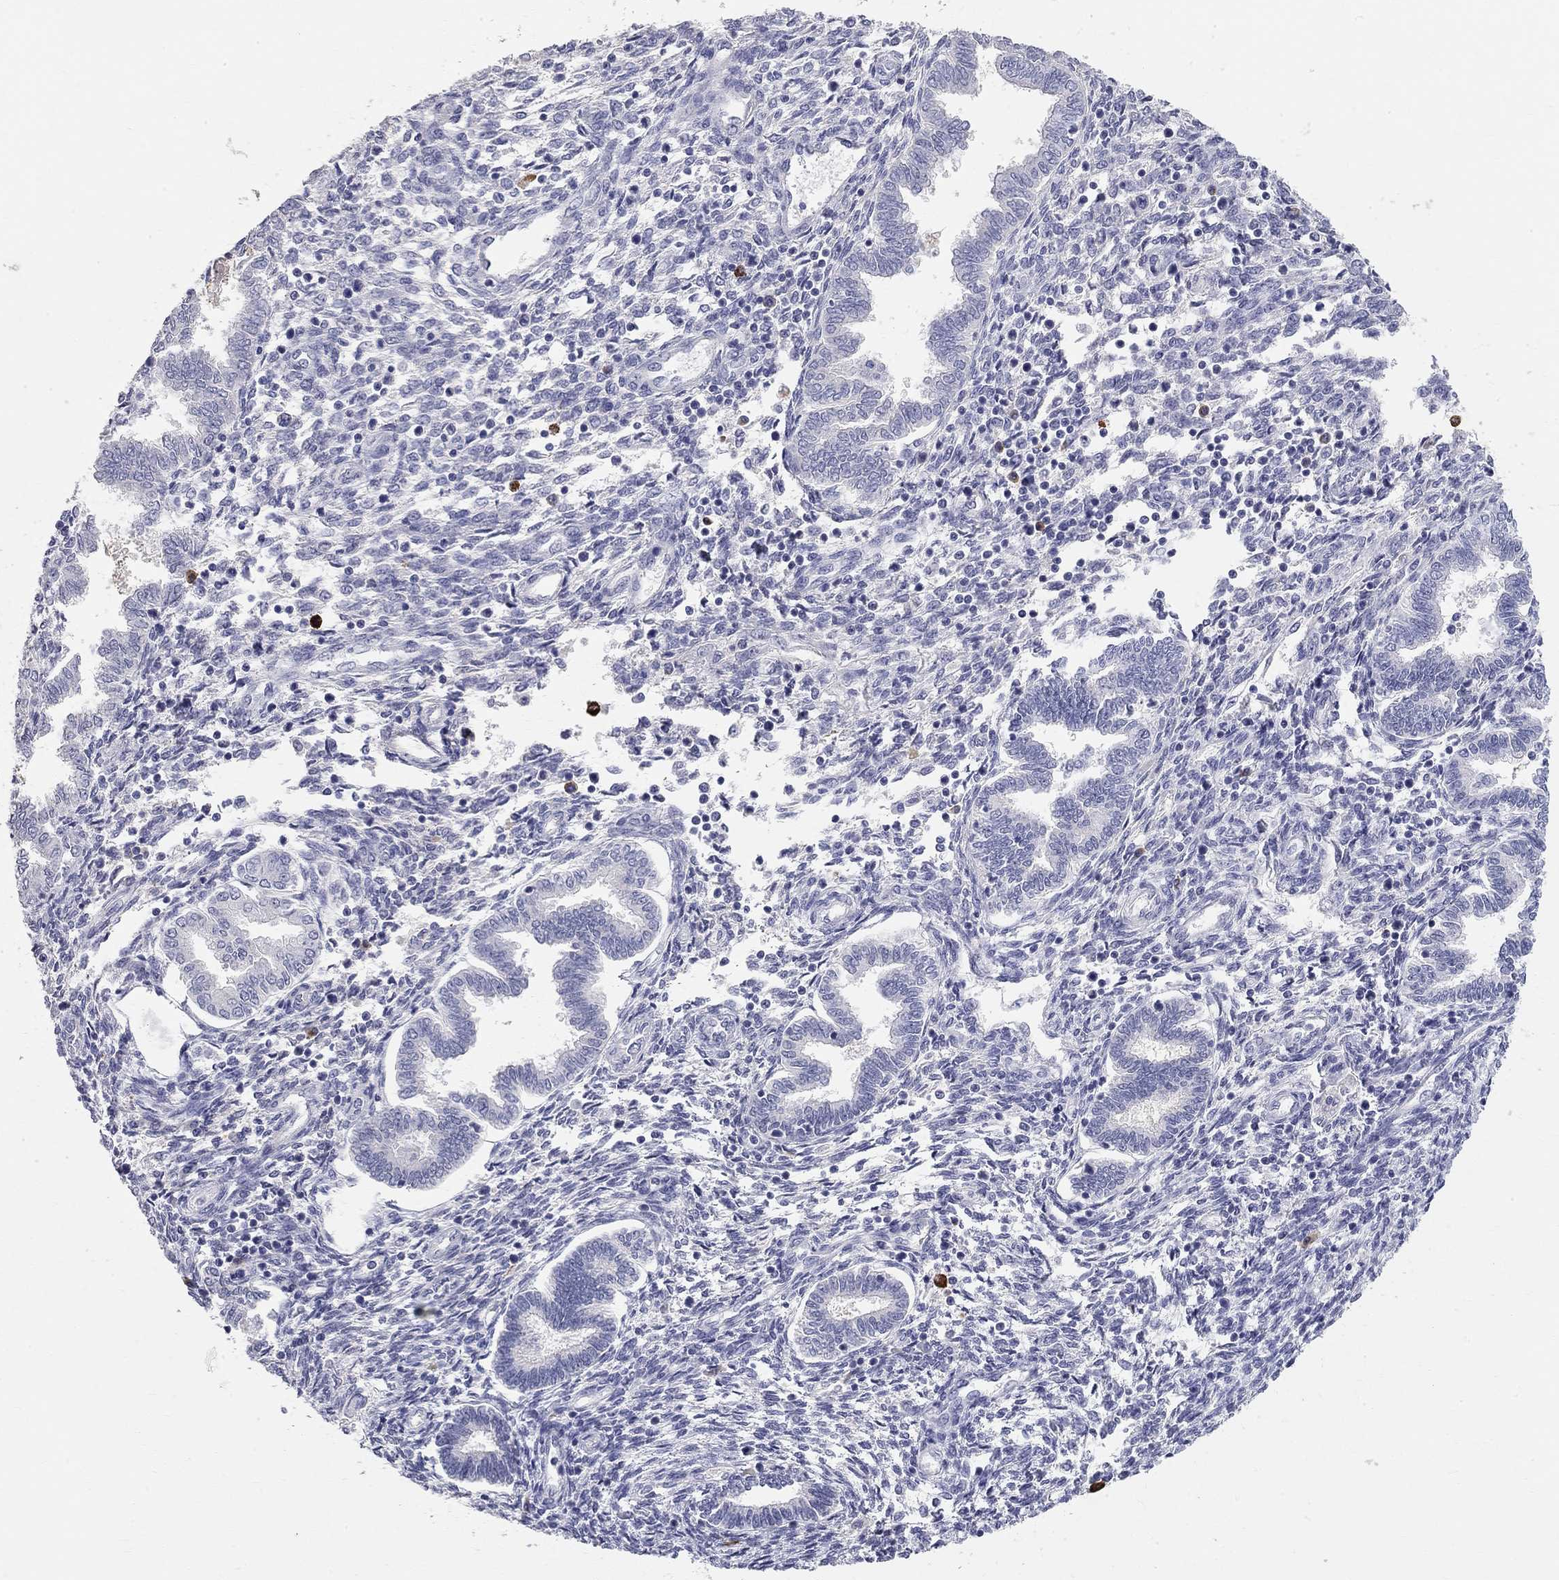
{"staining": {"intensity": "negative", "quantity": "none", "location": "none"}, "tissue": "endometrium", "cell_type": "Cells in endometrial stroma", "image_type": "normal", "snomed": [{"axis": "morphology", "description": "Normal tissue, NOS"}, {"axis": "topography", "description": "Endometrium"}], "caption": "This is an immunohistochemistry (IHC) histopathology image of normal endometrium. There is no staining in cells in endometrial stroma.", "gene": "PHOX2B", "patient": {"sex": "female", "age": 42}}